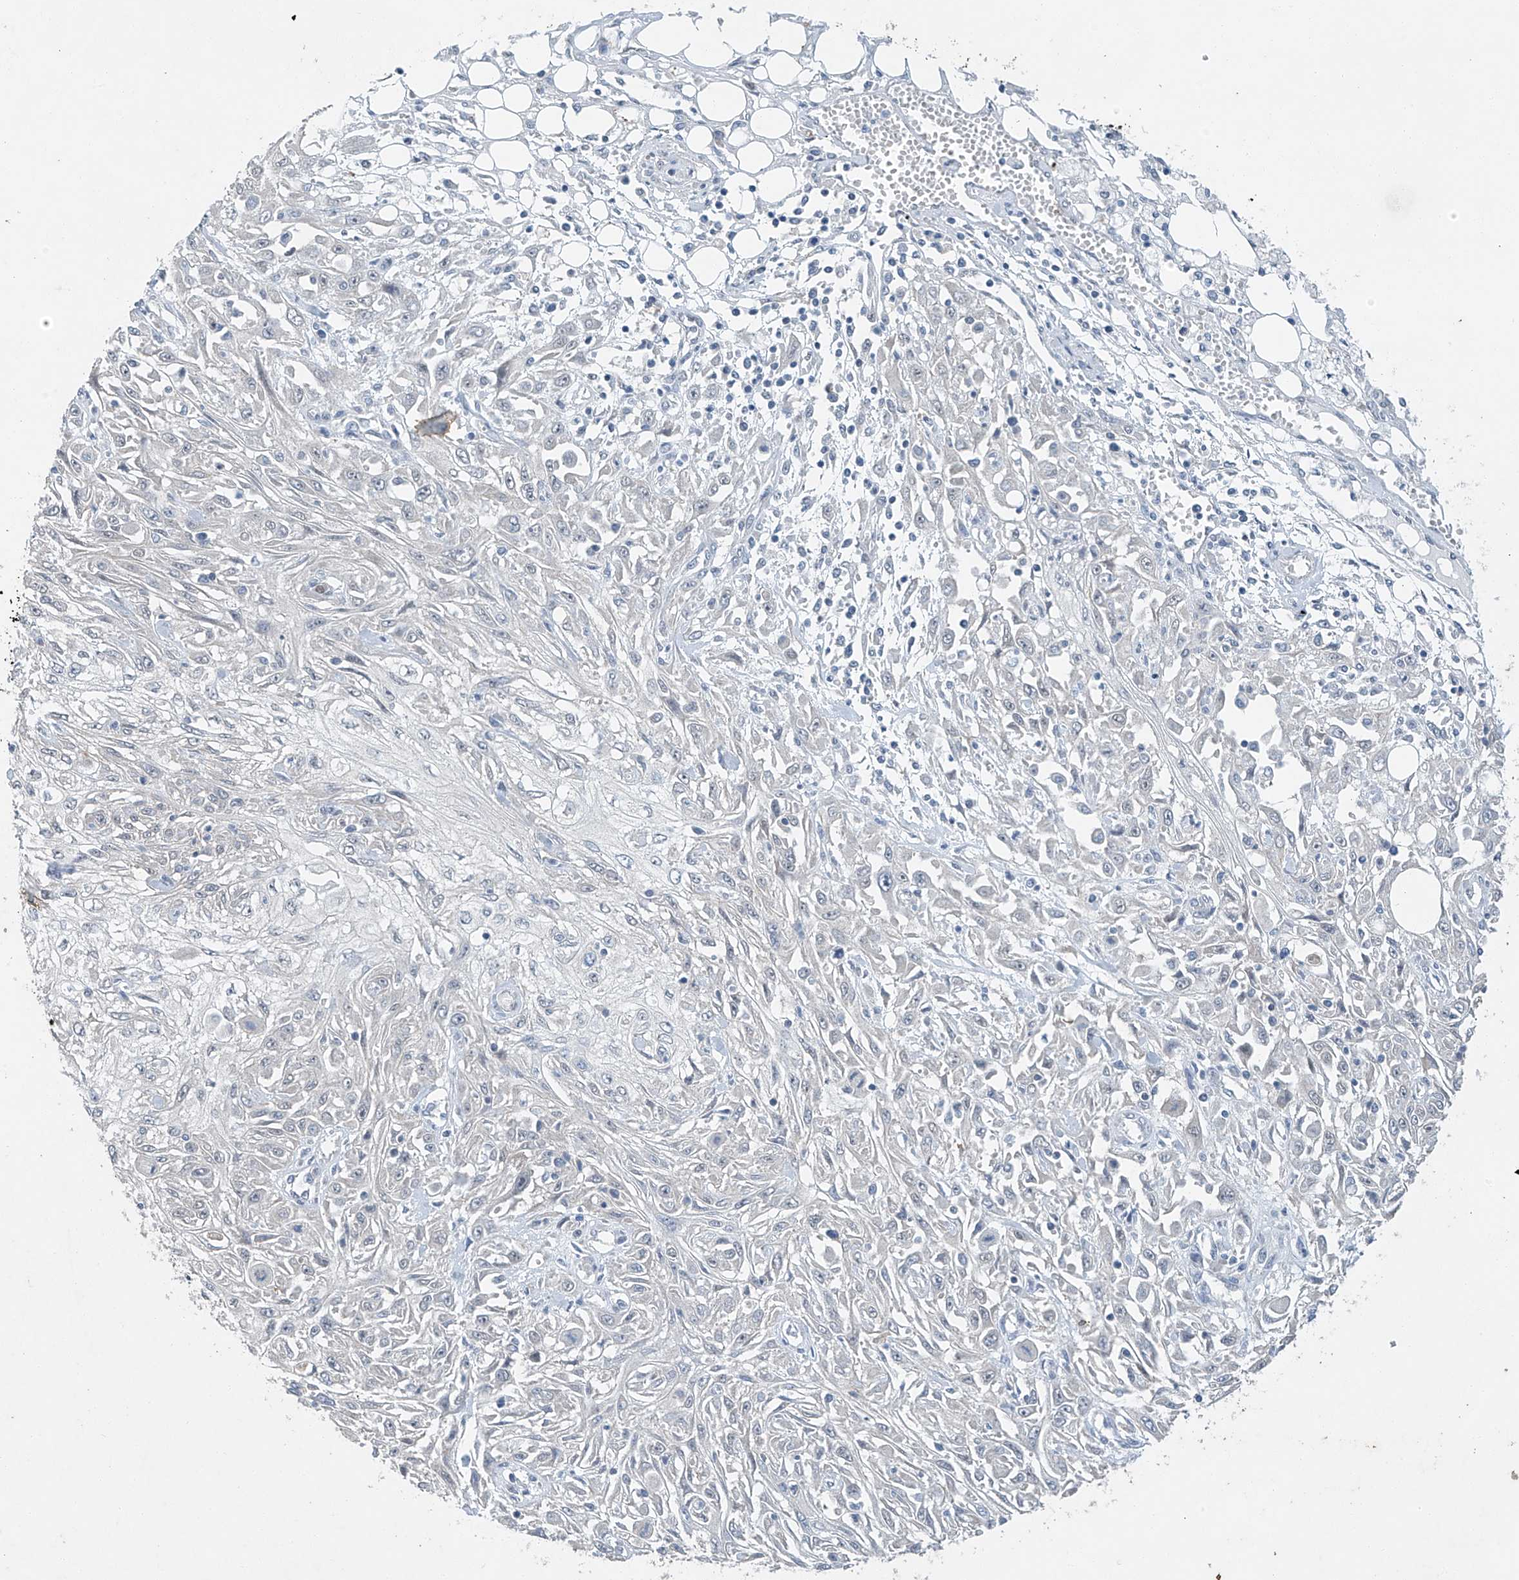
{"staining": {"intensity": "negative", "quantity": "none", "location": "none"}, "tissue": "skin cancer", "cell_type": "Tumor cells", "image_type": "cancer", "snomed": [{"axis": "morphology", "description": "Squamous cell carcinoma, NOS"}, {"axis": "morphology", "description": "Squamous cell carcinoma, metastatic, NOS"}, {"axis": "topography", "description": "Skin"}, {"axis": "topography", "description": "Lymph node"}], "caption": "There is no significant positivity in tumor cells of squamous cell carcinoma (skin).", "gene": "TAF8", "patient": {"sex": "male", "age": 75}}